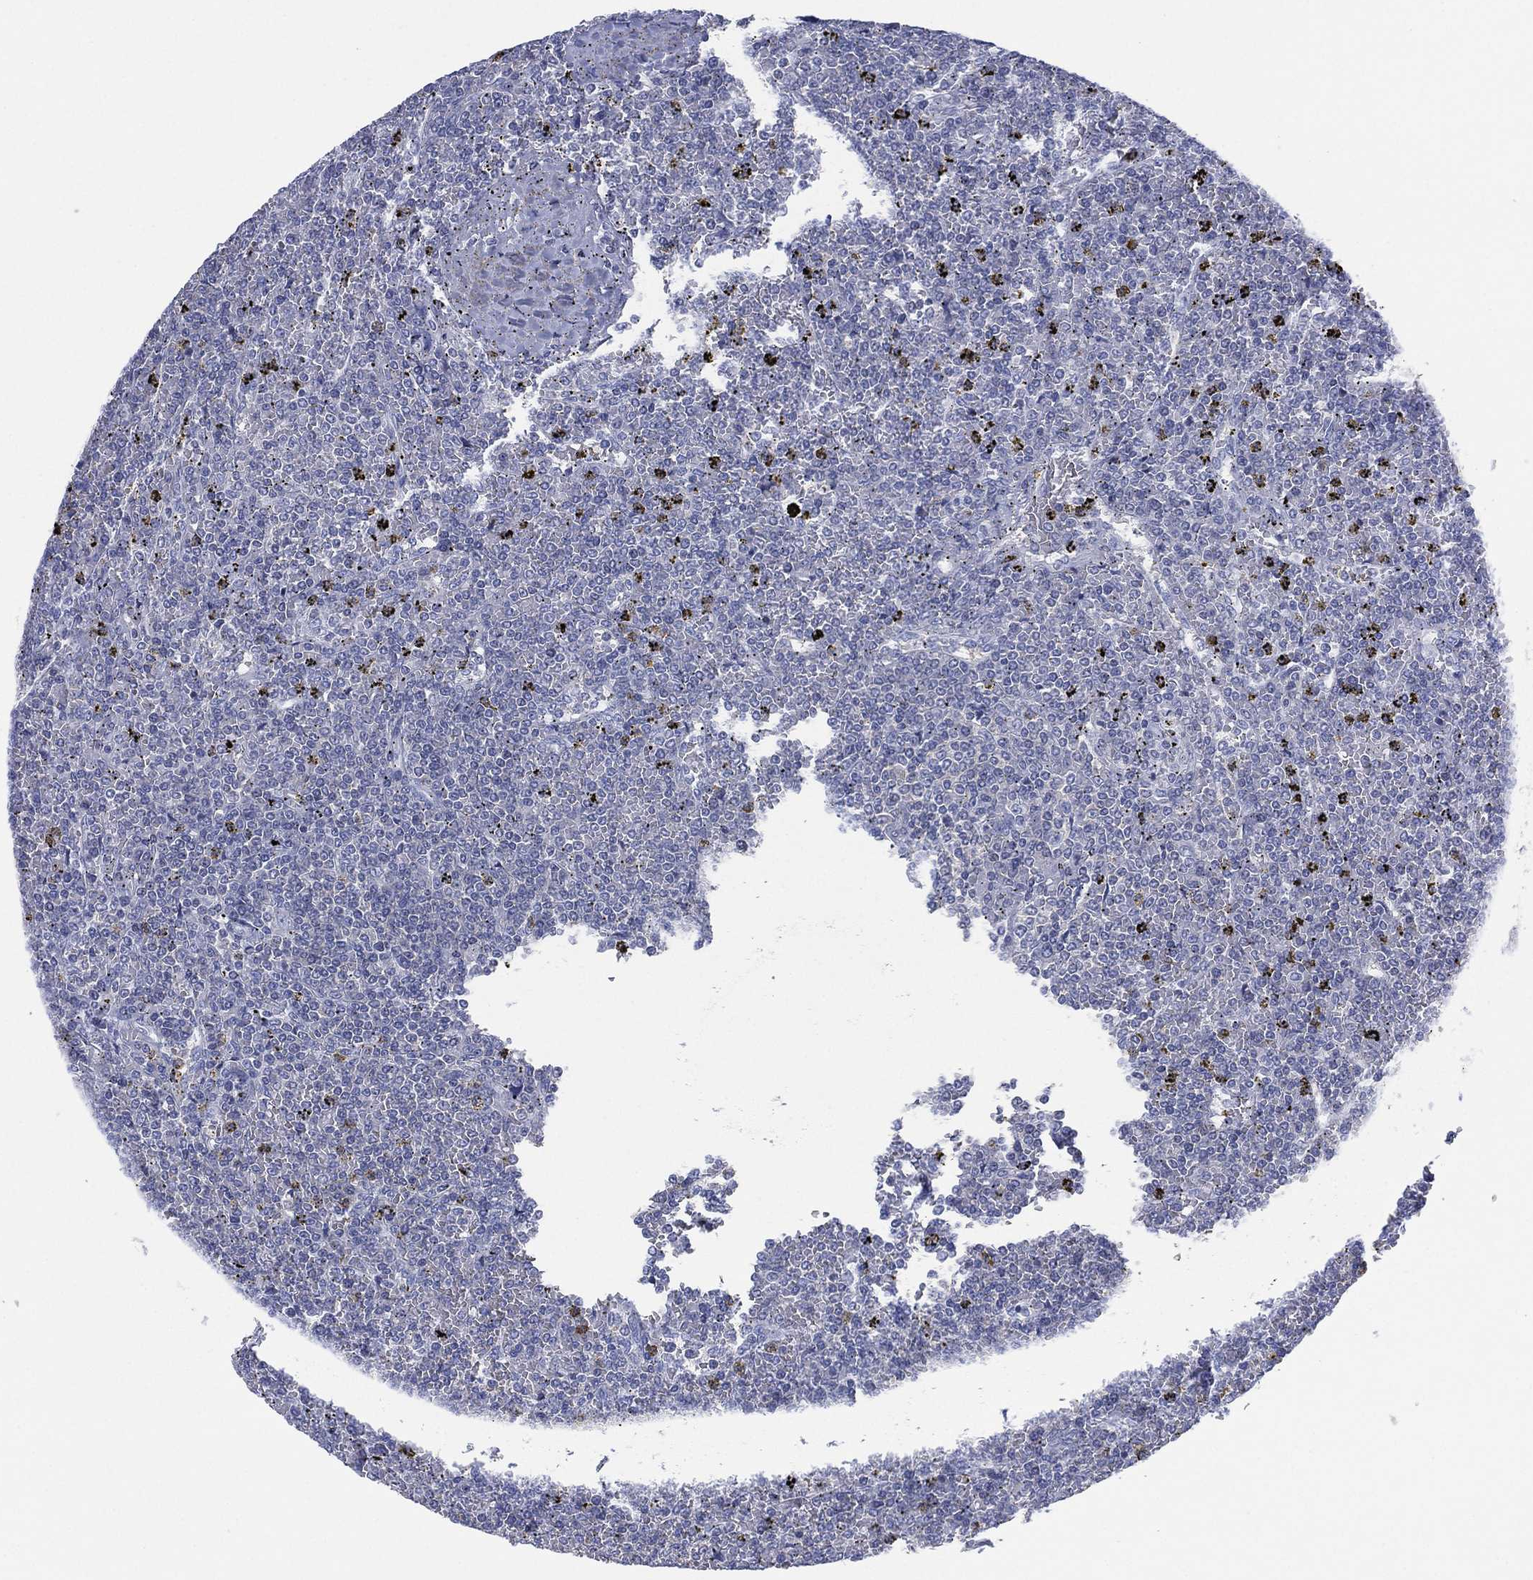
{"staining": {"intensity": "negative", "quantity": "none", "location": "none"}, "tissue": "lymphoma", "cell_type": "Tumor cells", "image_type": "cancer", "snomed": [{"axis": "morphology", "description": "Malignant lymphoma, non-Hodgkin's type, Low grade"}, {"axis": "topography", "description": "Spleen"}], "caption": "There is no significant staining in tumor cells of malignant lymphoma, non-Hodgkin's type (low-grade). (DAB (3,3'-diaminobenzidine) immunohistochemistry, high magnification).", "gene": "SEPTIN1", "patient": {"sex": "female", "age": 19}}